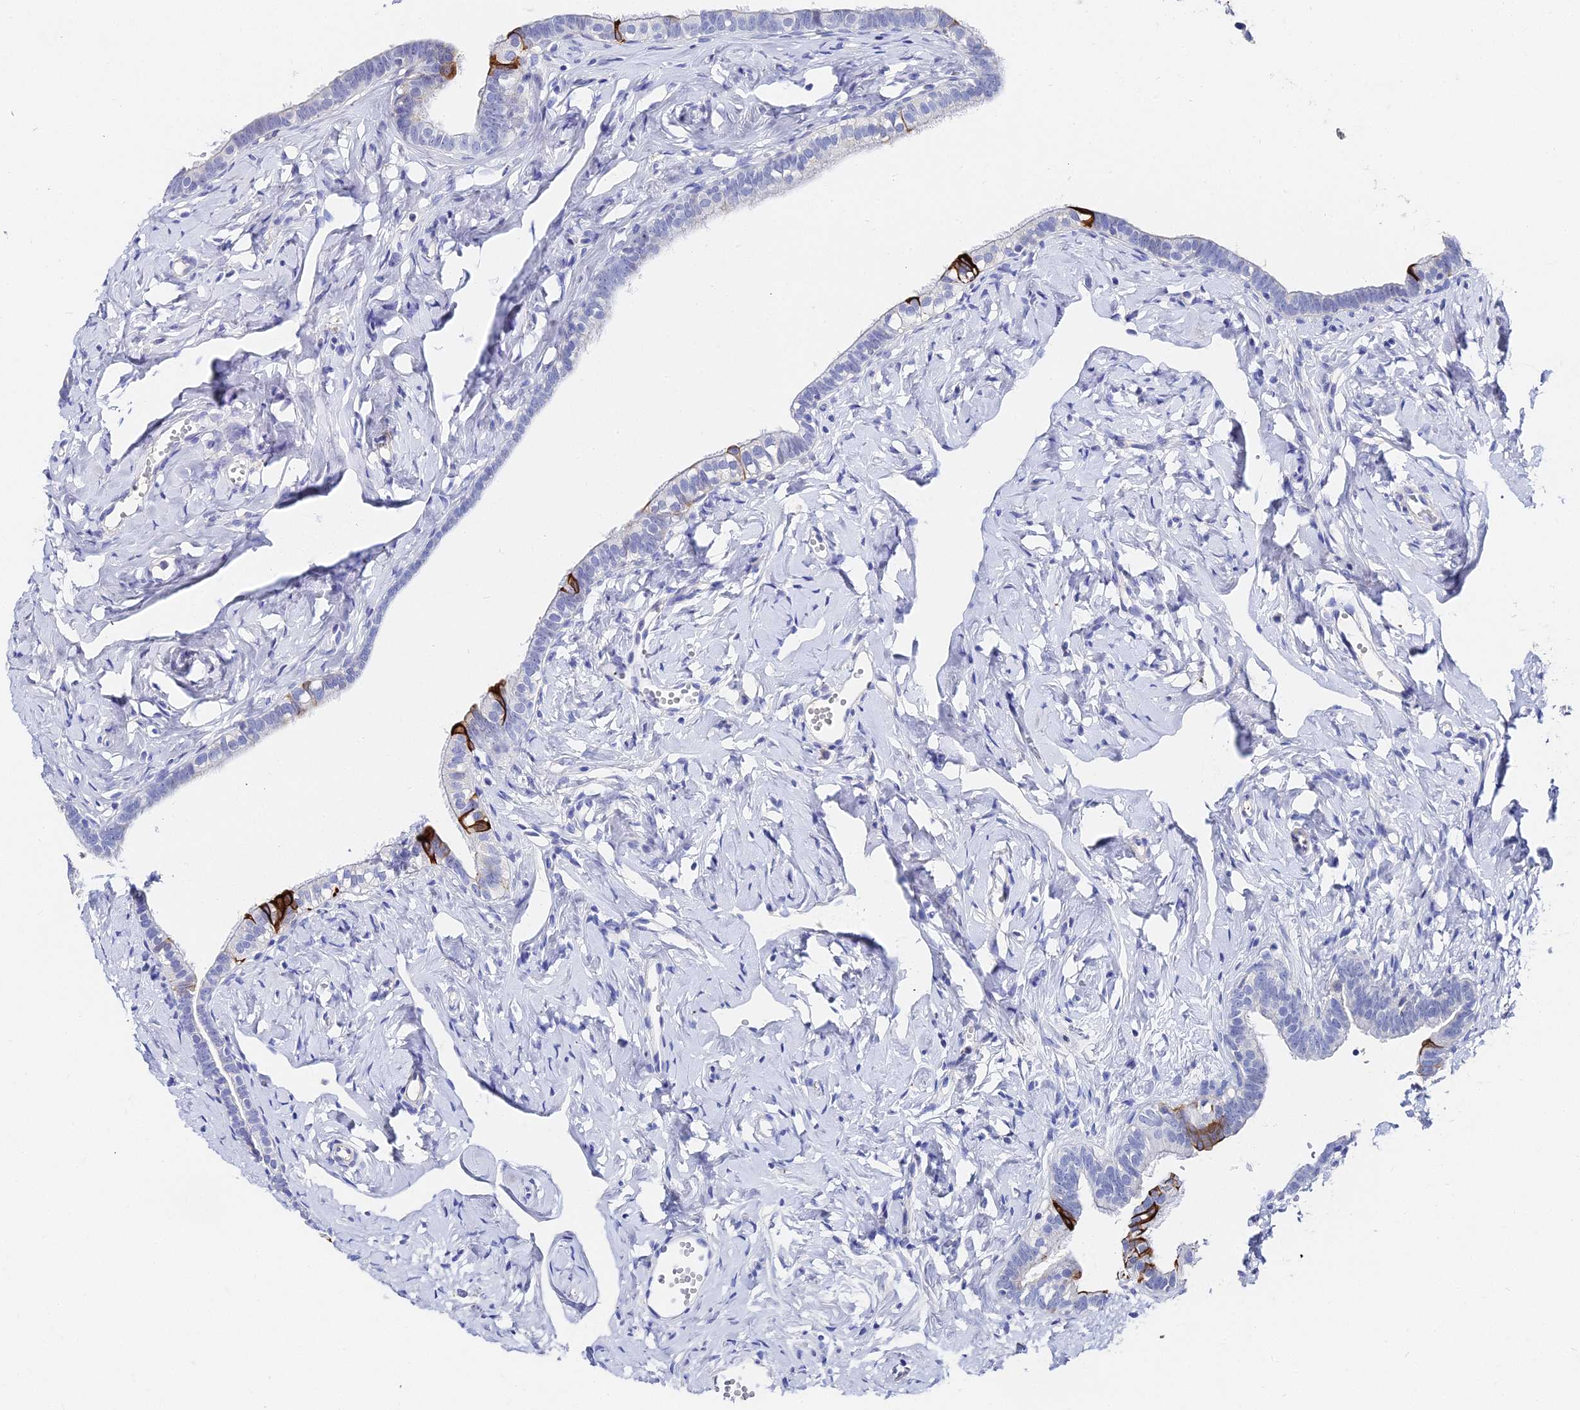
{"staining": {"intensity": "strong", "quantity": "<25%", "location": "cytoplasmic/membranous"}, "tissue": "fallopian tube", "cell_type": "Glandular cells", "image_type": "normal", "snomed": [{"axis": "morphology", "description": "Normal tissue, NOS"}, {"axis": "topography", "description": "Fallopian tube"}], "caption": "Immunohistochemical staining of normal fallopian tube demonstrates medium levels of strong cytoplasmic/membranous expression in approximately <25% of glandular cells.", "gene": "KRT17", "patient": {"sex": "female", "age": 66}}